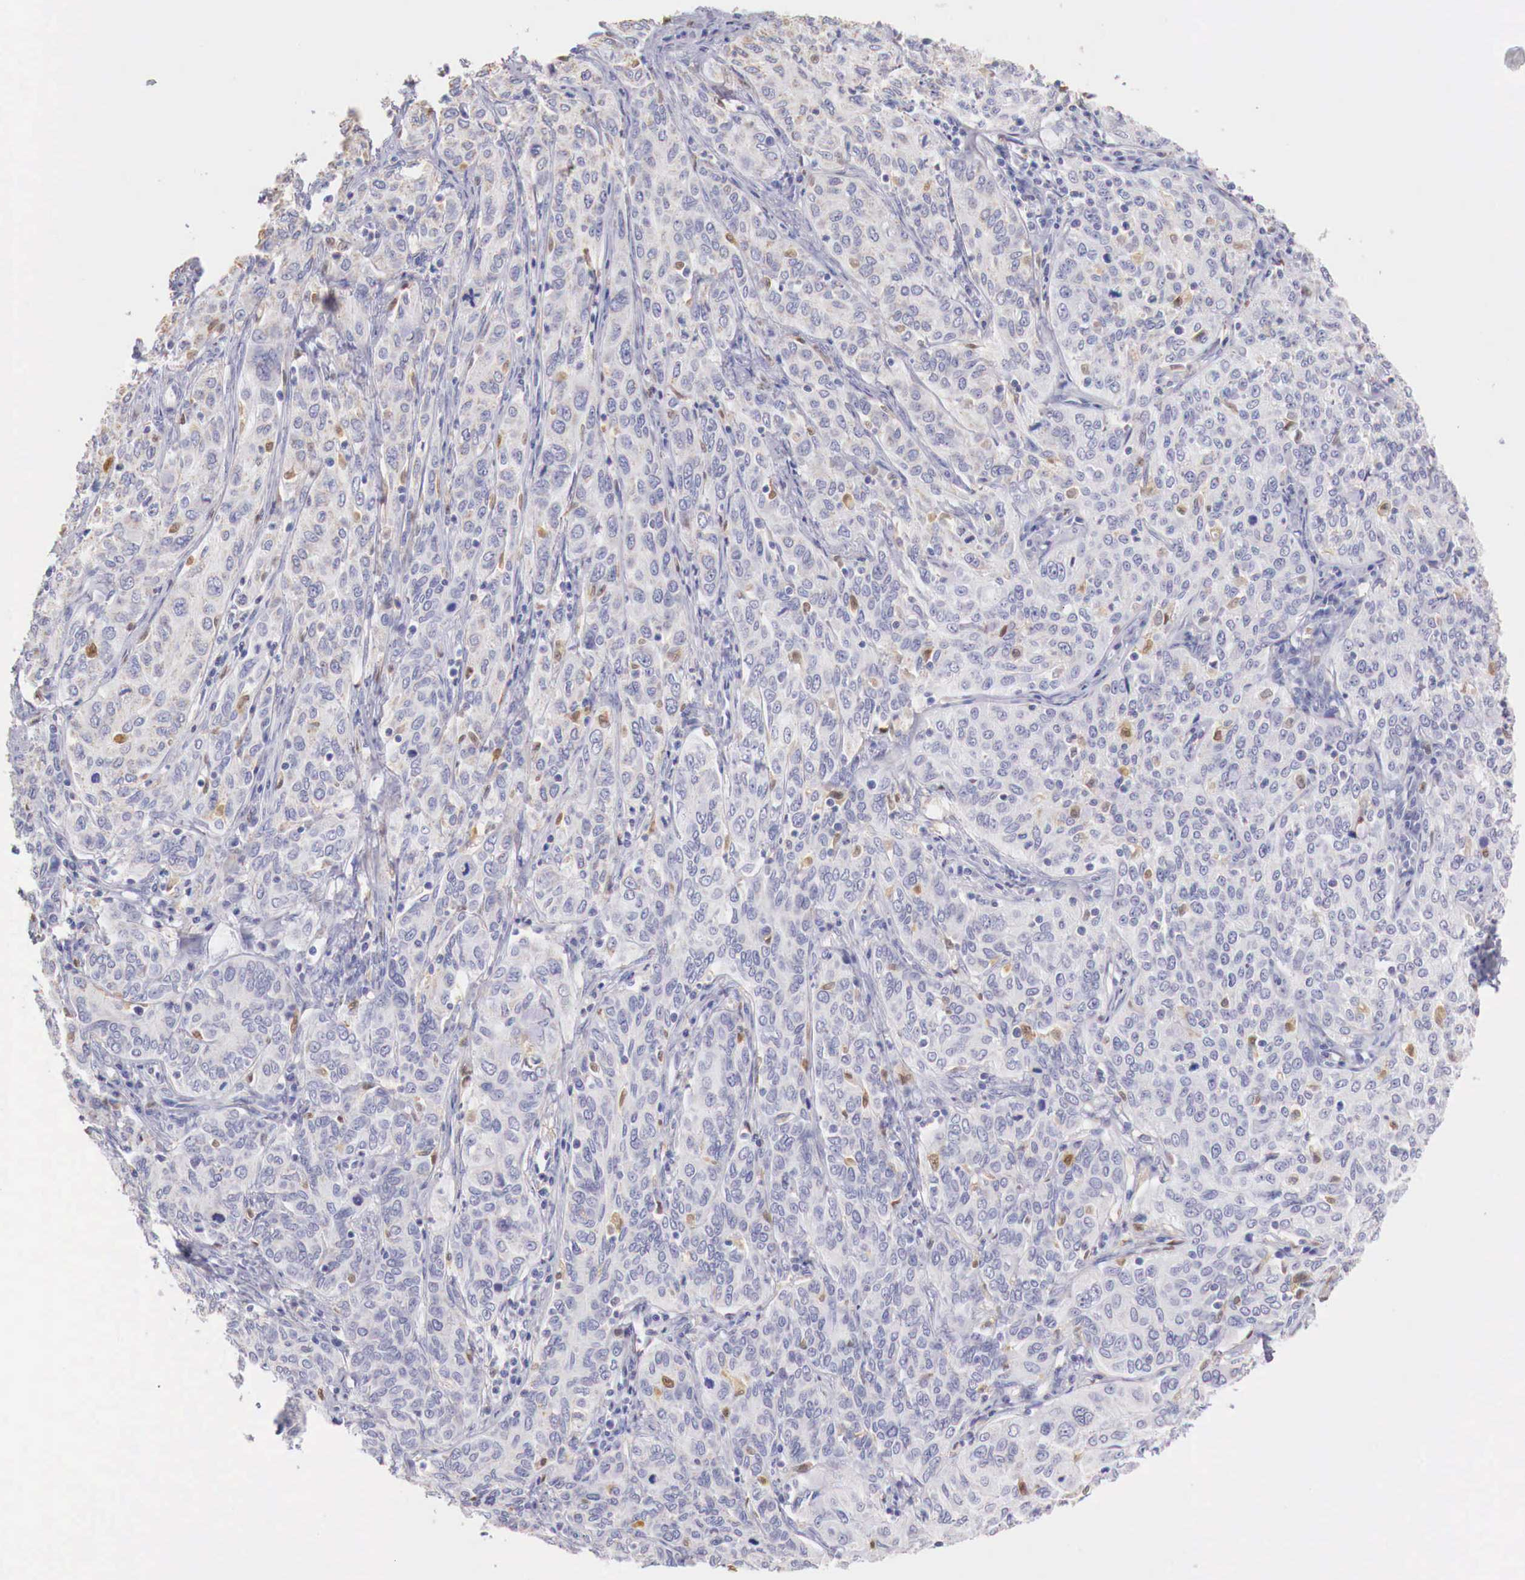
{"staining": {"intensity": "negative", "quantity": "none", "location": "none"}, "tissue": "cervical cancer", "cell_type": "Tumor cells", "image_type": "cancer", "snomed": [{"axis": "morphology", "description": "Squamous cell carcinoma, NOS"}, {"axis": "topography", "description": "Cervix"}], "caption": "Protein analysis of cervical cancer displays no significant positivity in tumor cells. (DAB IHC, high magnification).", "gene": "RENBP", "patient": {"sex": "female", "age": 38}}